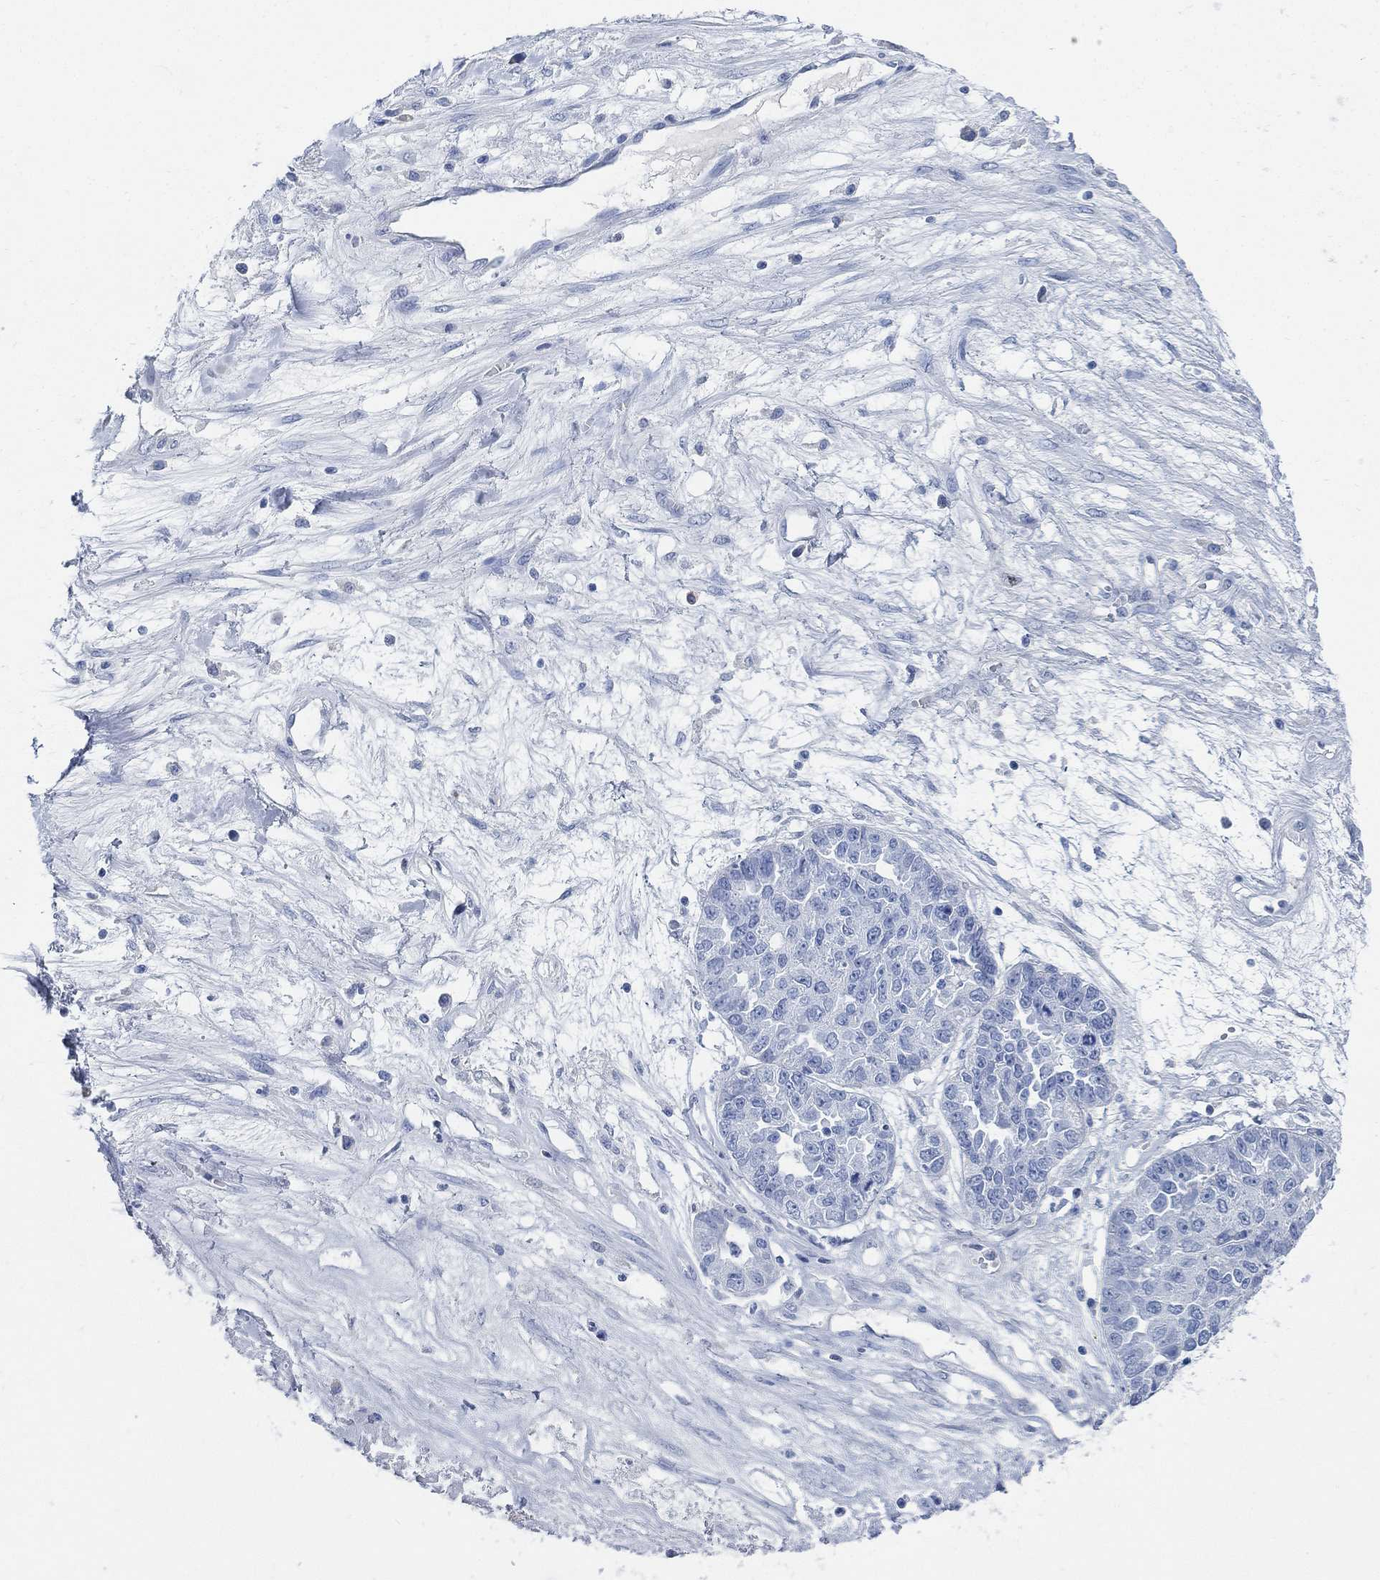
{"staining": {"intensity": "negative", "quantity": "none", "location": "none"}, "tissue": "ovarian cancer", "cell_type": "Tumor cells", "image_type": "cancer", "snomed": [{"axis": "morphology", "description": "Cystadenocarcinoma, serous, NOS"}, {"axis": "topography", "description": "Ovary"}], "caption": "Tumor cells show no significant protein staining in ovarian cancer.", "gene": "SLC45A1", "patient": {"sex": "female", "age": 87}}